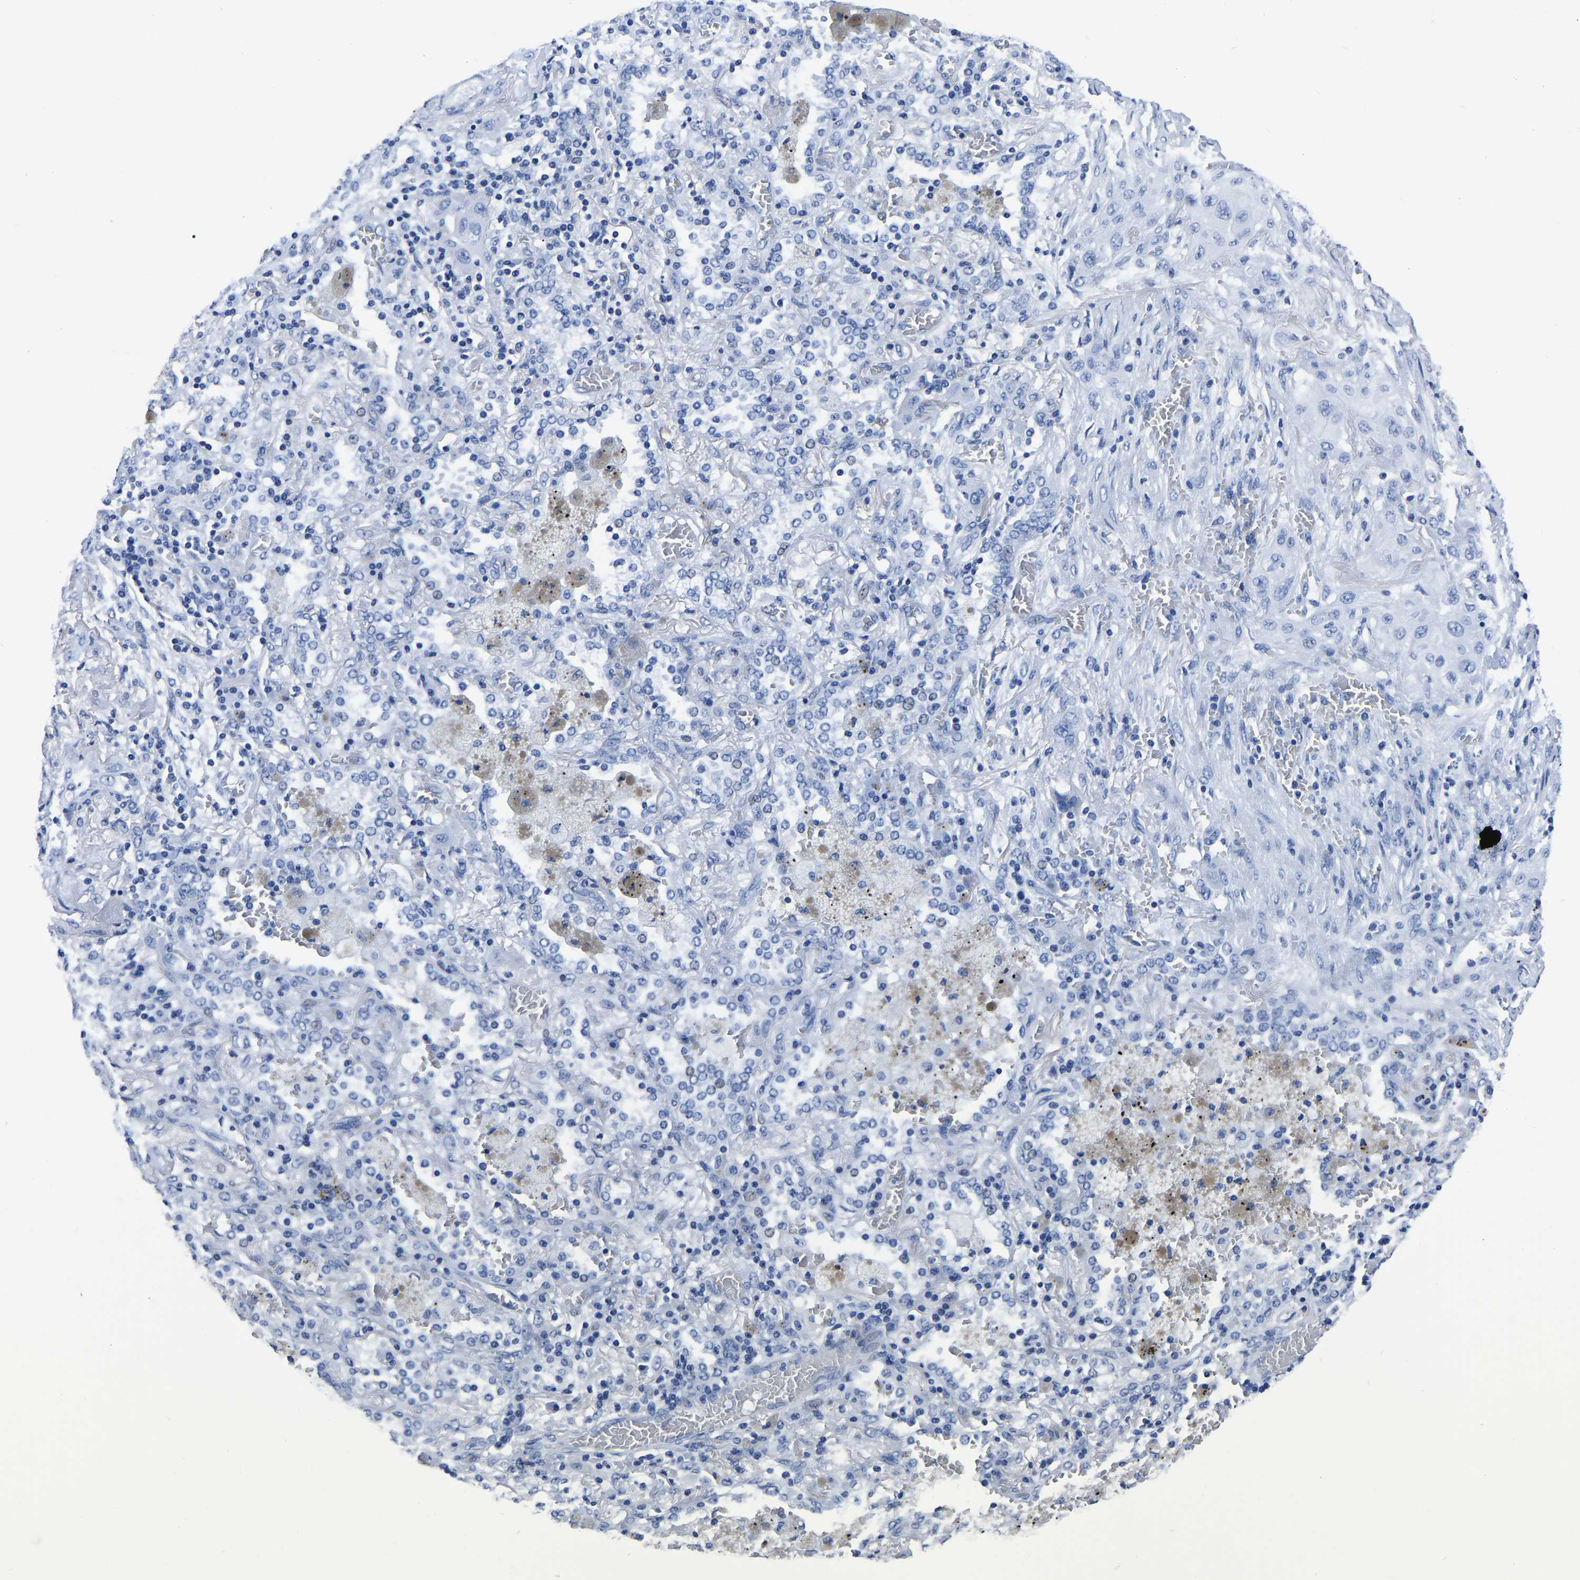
{"staining": {"intensity": "negative", "quantity": "none", "location": "none"}, "tissue": "lung cancer", "cell_type": "Tumor cells", "image_type": "cancer", "snomed": [{"axis": "morphology", "description": "Squamous cell carcinoma, NOS"}, {"axis": "topography", "description": "Lung"}], "caption": "Tumor cells show no significant protein expression in lung squamous cell carcinoma. (Stains: DAB immunohistochemistry with hematoxylin counter stain, Microscopy: brightfield microscopy at high magnification).", "gene": "IMPG2", "patient": {"sex": "female", "age": 47}}